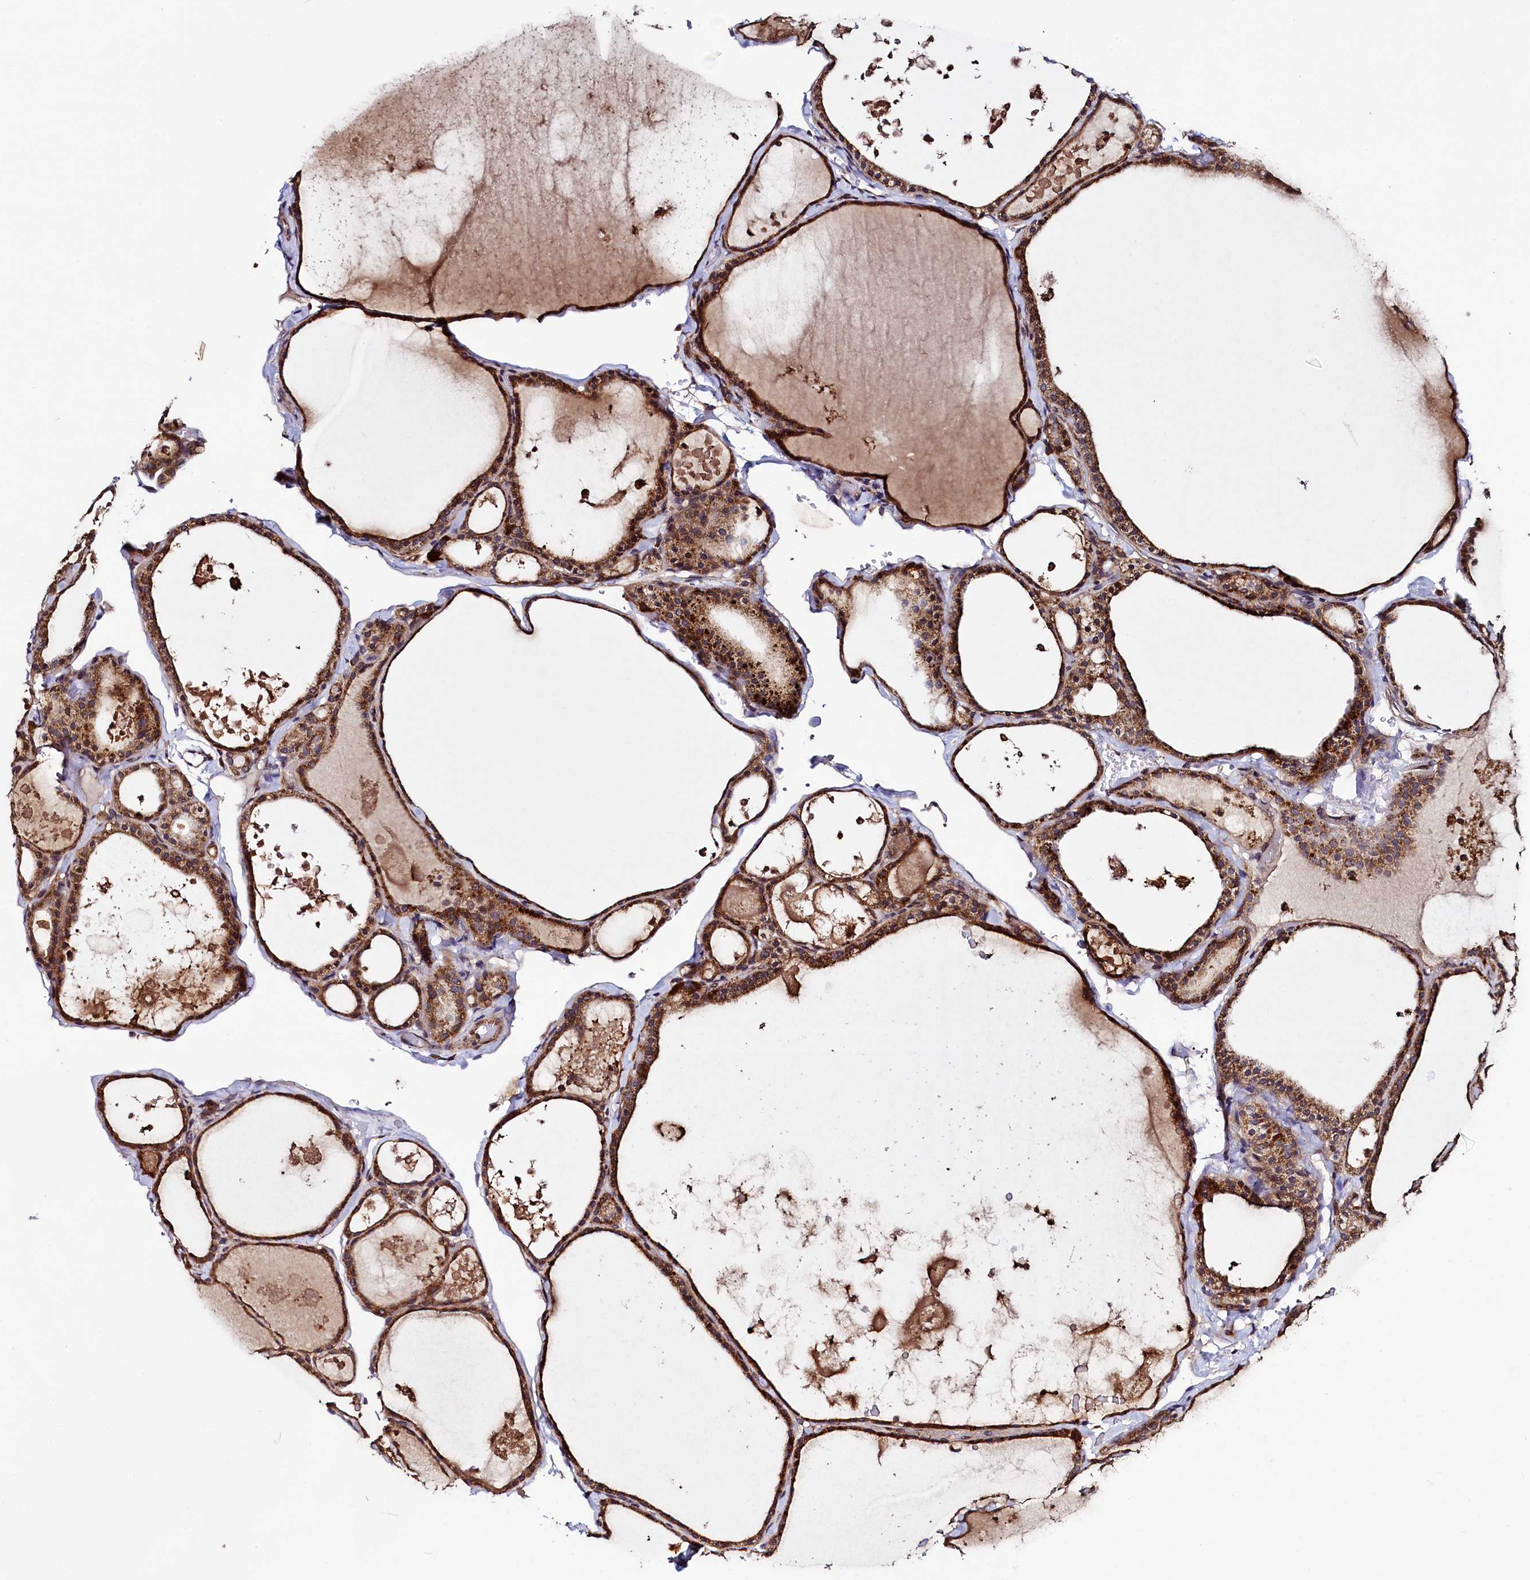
{"staining": {"intensity": "strong", "quantity": ">75%", "location": "cytoplasmic/membranous"}, "tissue": "thyroid gland", "cell_type": "Glandular cells", "image_type": "normal", "snomed": [{"axis": "morphology", "description": "Normal tissue, NOS"}, {"axis": "topography", "description": "Thyroid gland"}], "caption": "Immunohistochemical staining of normal thyroid gland demonstrates high levels of strong cytoplasmic/membranous positivity in about >75% of glandular cells. The staining was performed using DAB to visualize the protein expression in brown, while the nuclei were stained in blue with hematoxylin (Magnification: 20x).", "gene": "RBFA", "patient": {"sex": "male", "age": 56}}